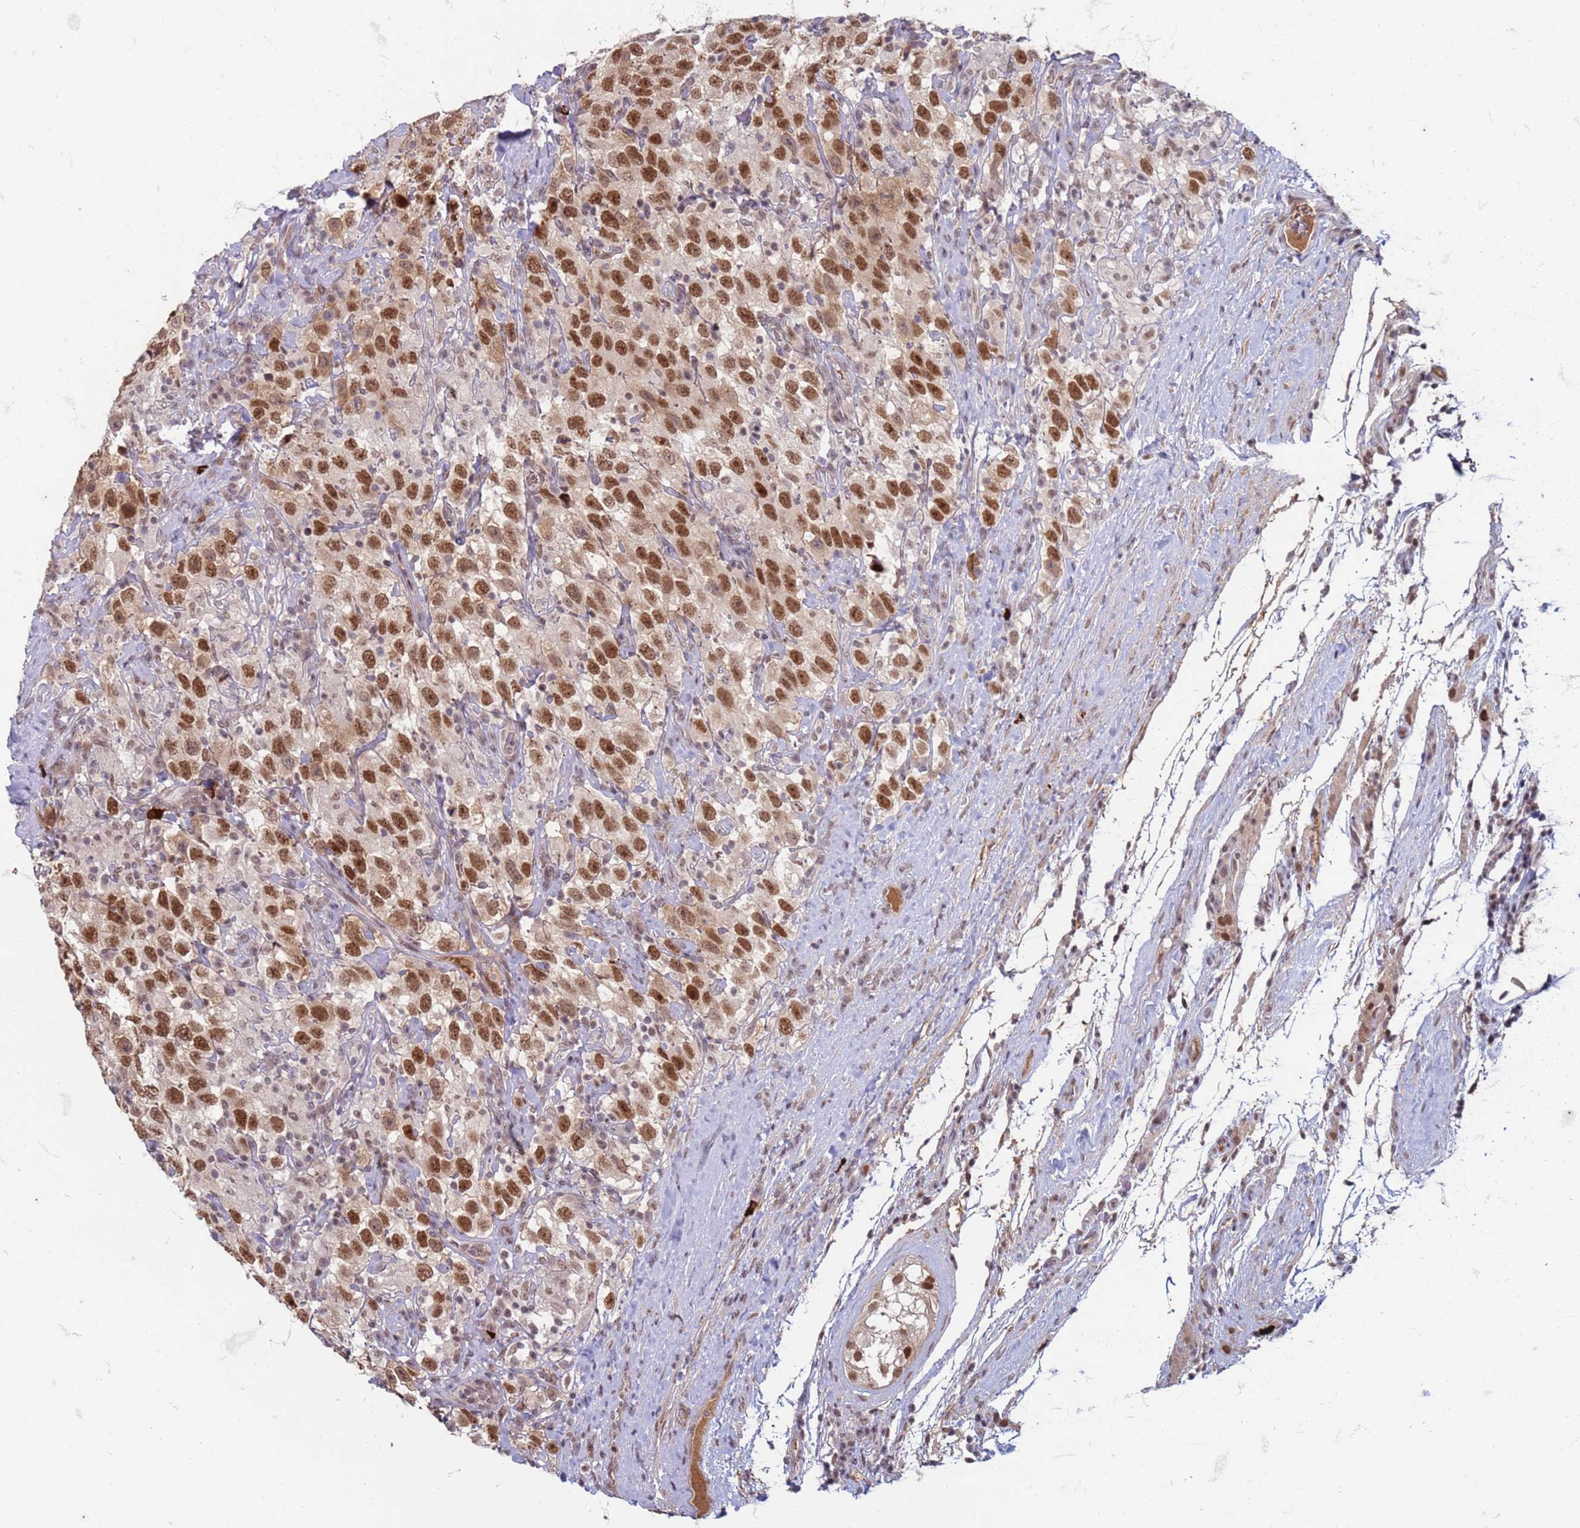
{"staining": {"intensity": "moderate", "quantity": ">75%", "location": "nuclear"}, "tissue": "testis cancer", "cell_type": "Tumor cells", "image_type": "cancer", "snomed": [{"axis": "morphology", "description": "Seminoma, NOS"}, {"axis": "topography", "description": "Testis"}], "caption": "About >75% of tumor cells in seminoma (testis) exhibit moderate nuclear protein expression as visualized by brown immunohistochemical staining.", "gene": "TRMT6", "patient": {"sex": "male", "age": 41}}